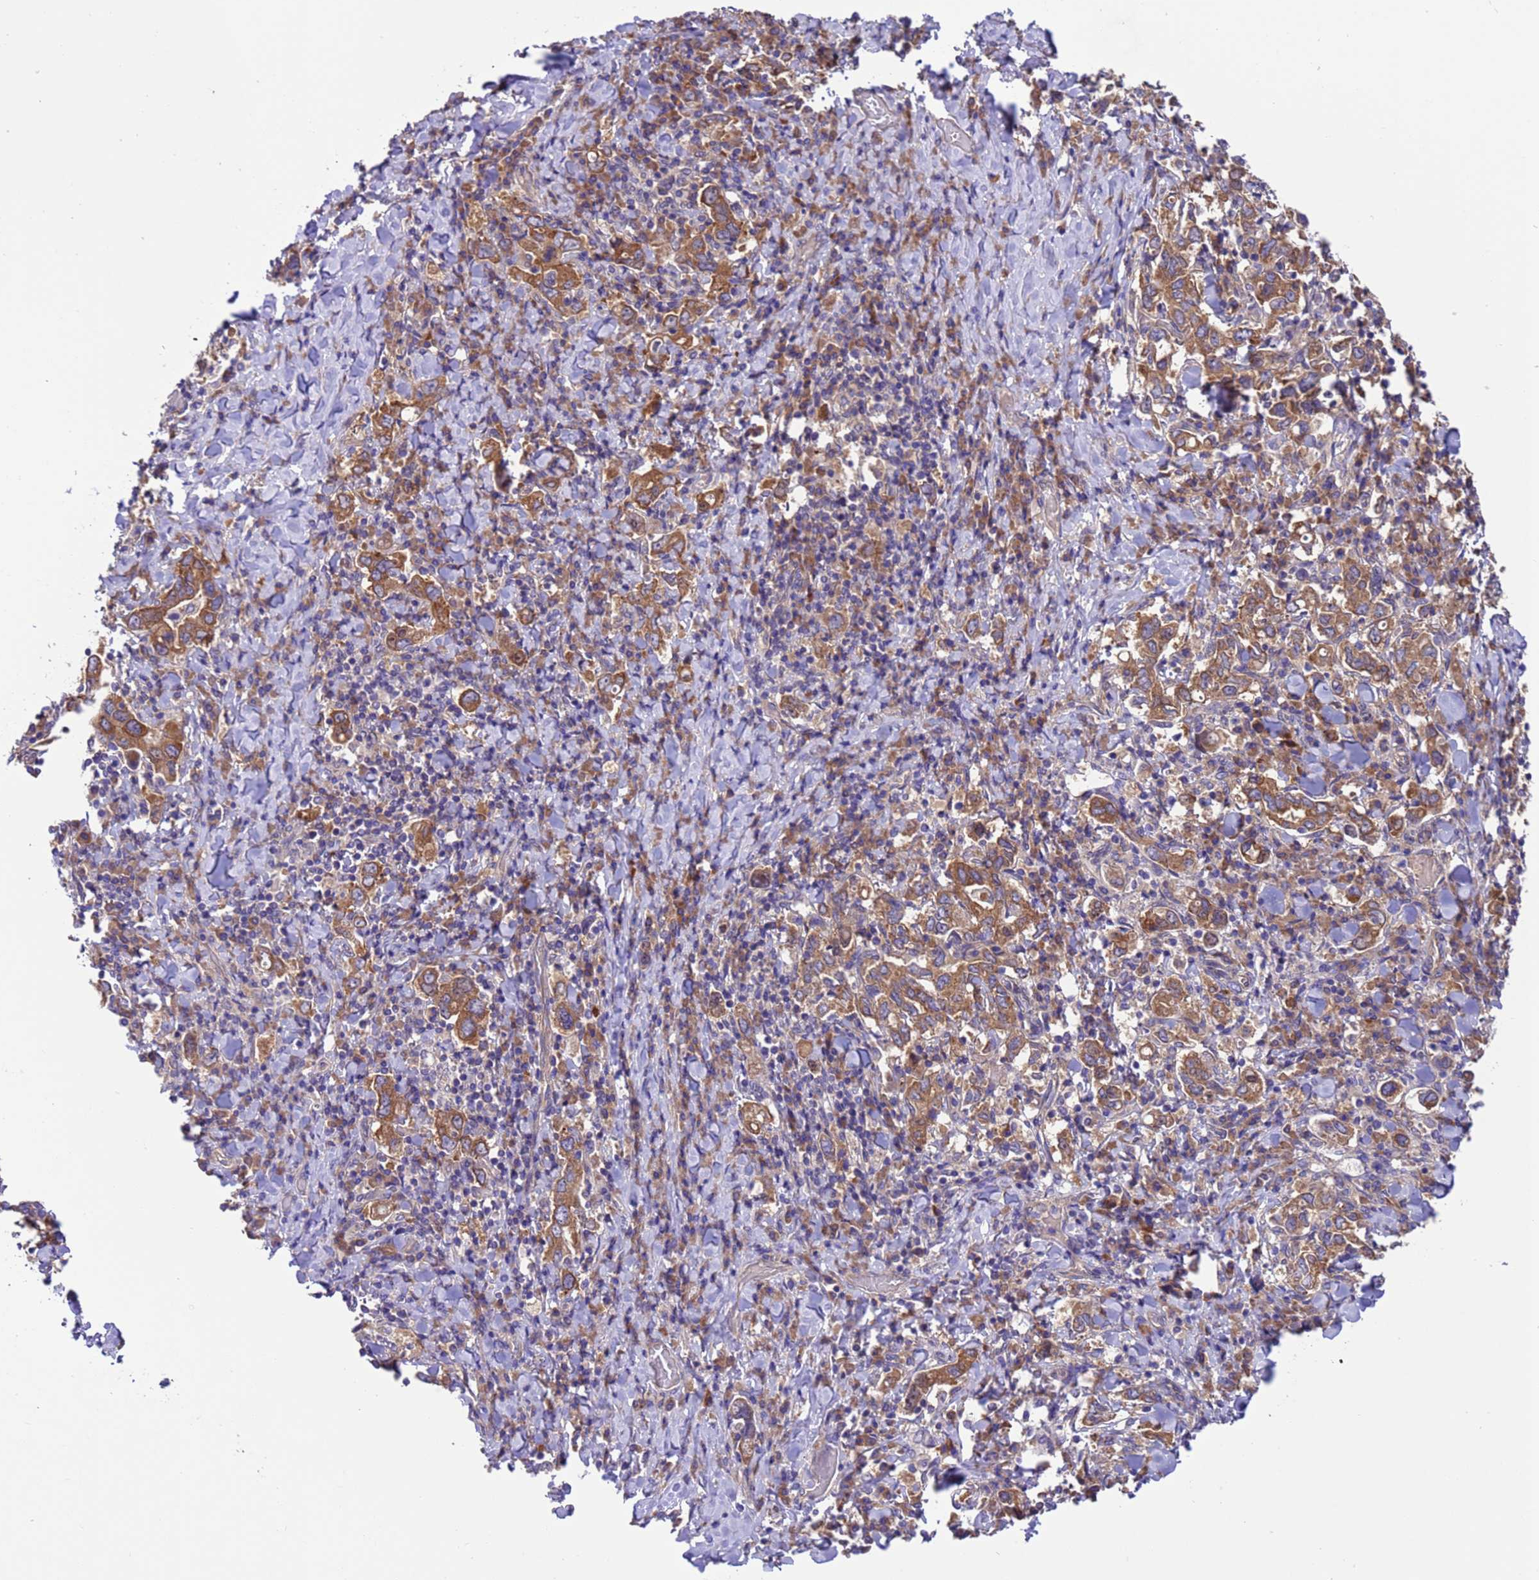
{"staining": {"intensity": "moderate", "quantity": ">75%", "location": "cytoplasmic/membranous"}, "tissue": "stomach cancer", "cell_type": "Tumor cells", "image_type": "cancer", "snomed": [{"axis": "morphology", "description": "Adenocarcinoma, NOS"}, {"axis": "topography", "description": "Stomach, upper"}], "caption": "This micrograph reveals immunohistochemistry (IHC) staining of human stomach cancer (adenocarcinoma), with medium moderate cytoplasmic/membranous positivity in about >75% of tumor cells.", "gene": "ARHGAP12", "patient": {"sex": "male", "age": 62}}